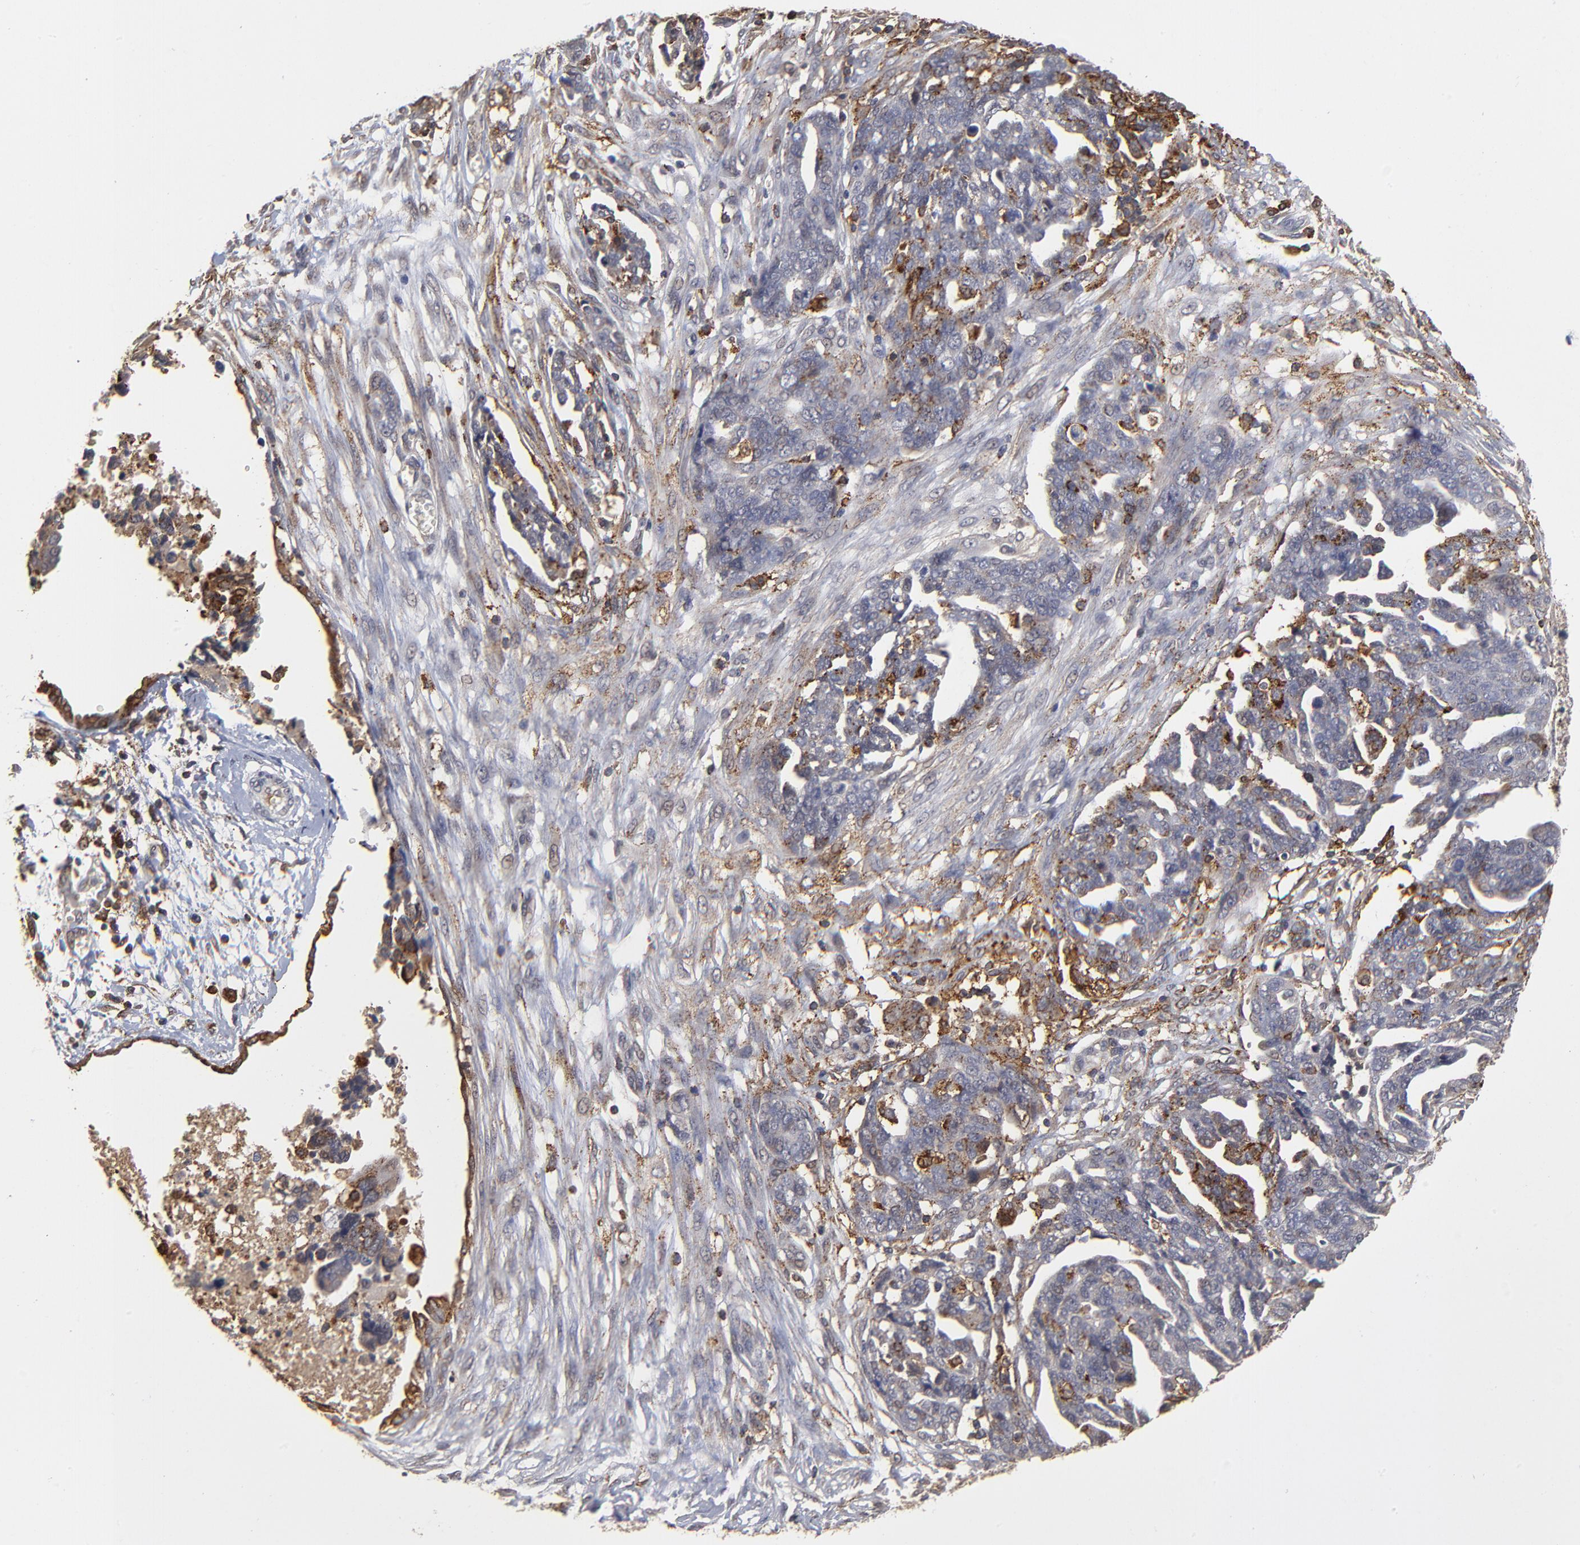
{"staining": {"intensity": "moderate", "quantity": "<25%", "location": "cytoplasmic/membranous"}, "tissue": "ovarian cancer", "cell_type": "Tumor cells", "image_type": "cancer", "snomed": [{"axis": "morphology", "description": "Normal tissue, NOS"}, {"axis": "morphology", "description": "Cystadenocarcinoma, serous, NOS"}, {"axis": "topography", "description": "Fallopian tube"}, {"axis": "topography", "description": "Ovary"}], "caption": "Moderate cytoplasmic/membranous positivity is seen in approximately <25% of tumor cells in ovarian cancer.", "gene": "ASB8", "patient": {"sex": "female", "age": 56}}